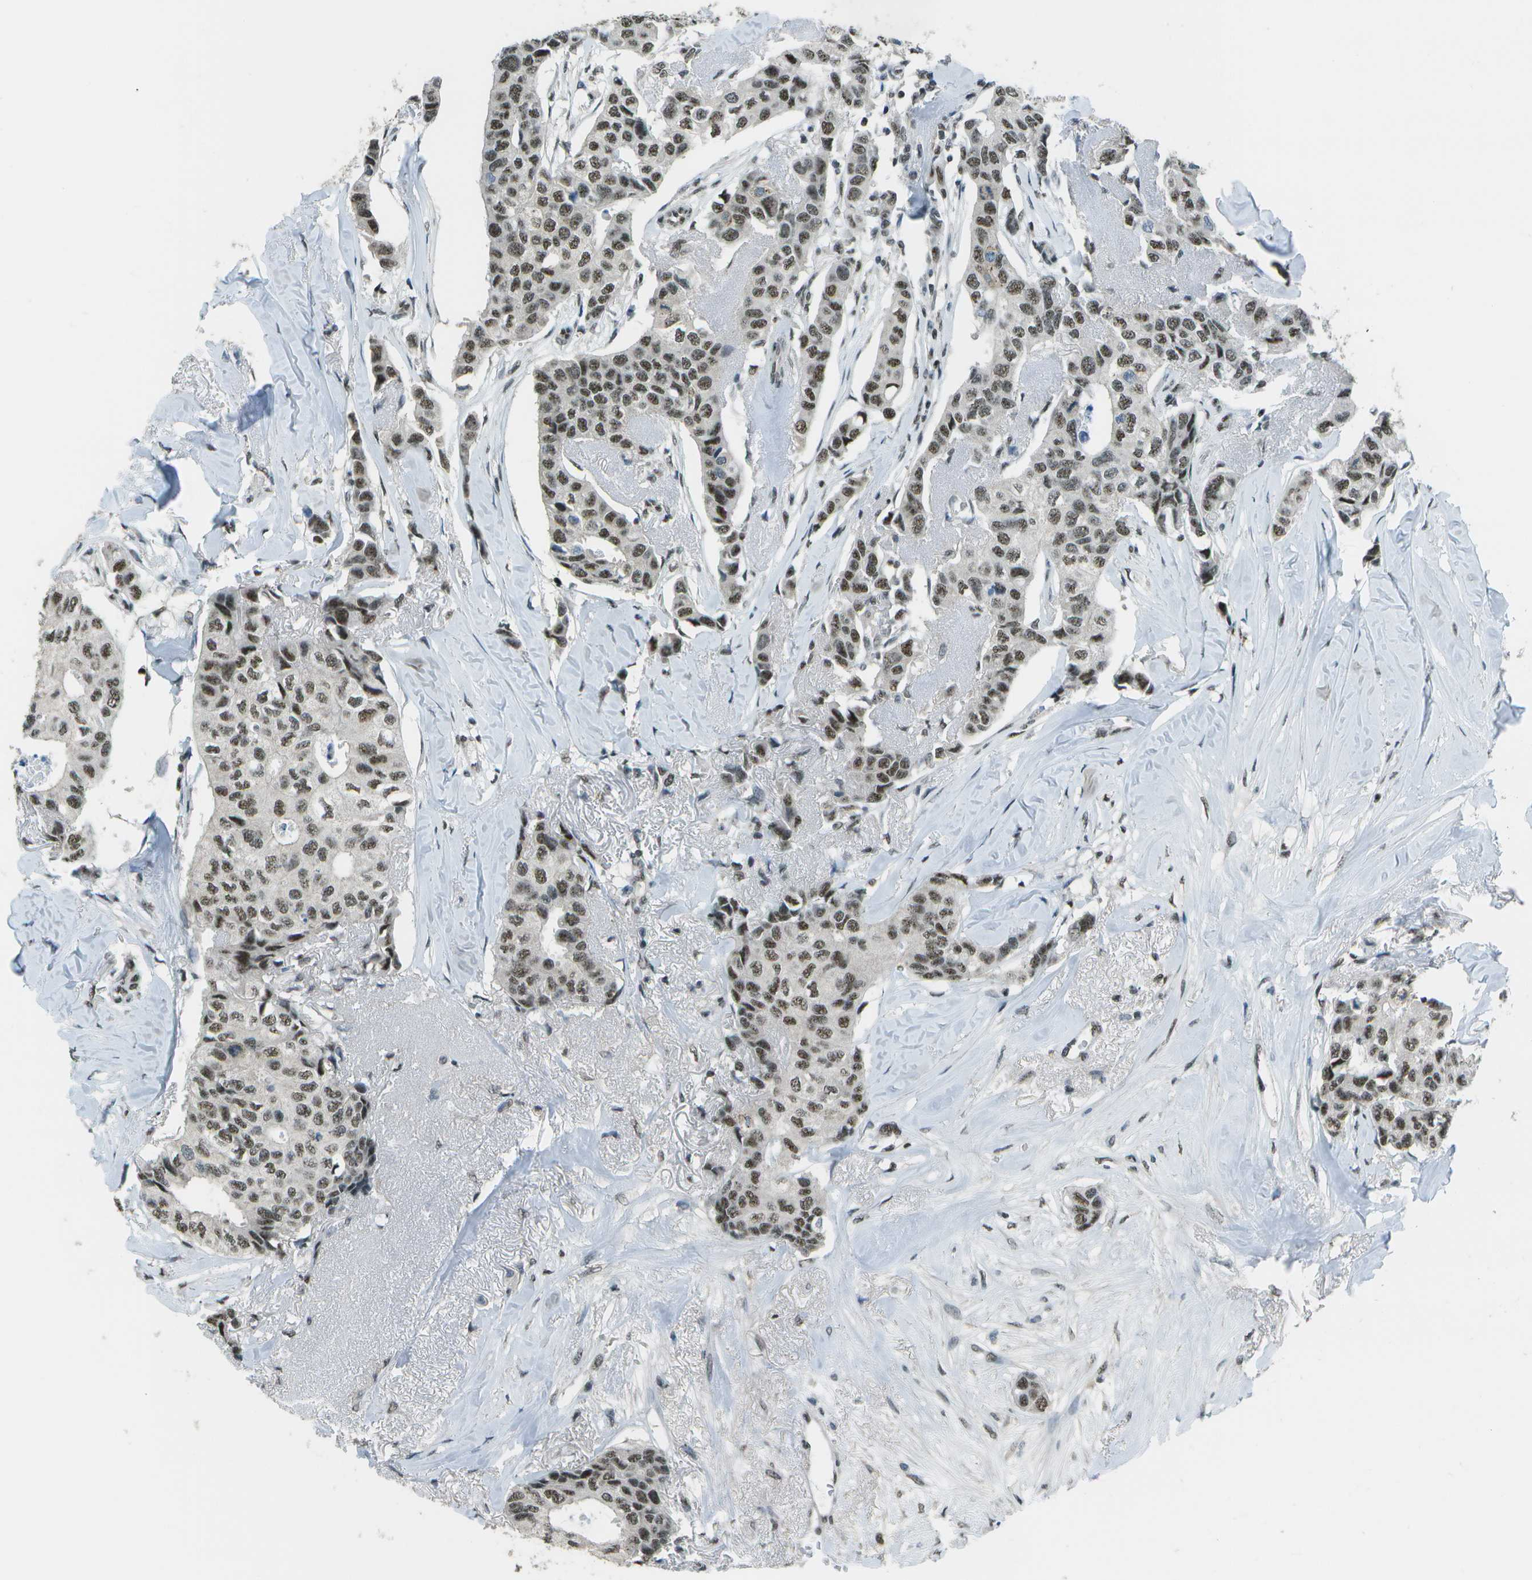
{"staining": {"intensity": "moderate", "quantity": ">75%", "location": "nuclear"}, "tissue": "breast cancer", "cell_type": "Tumor cells", "image_type": "cancer", "snomed": [{"axis": "morphology", "description": "Duct carcinoma"}, {"axis": "topography", "description": "Breast"}], "caption": "Immunohistochemistry histopathology image of human breast cancer stained for a protein (brown), which displays medium levels of moderate nuclear expression in about >75% of tumor cells.", "gene": "DEPDC1", "patient": {"sex": "female", "age": 80}}